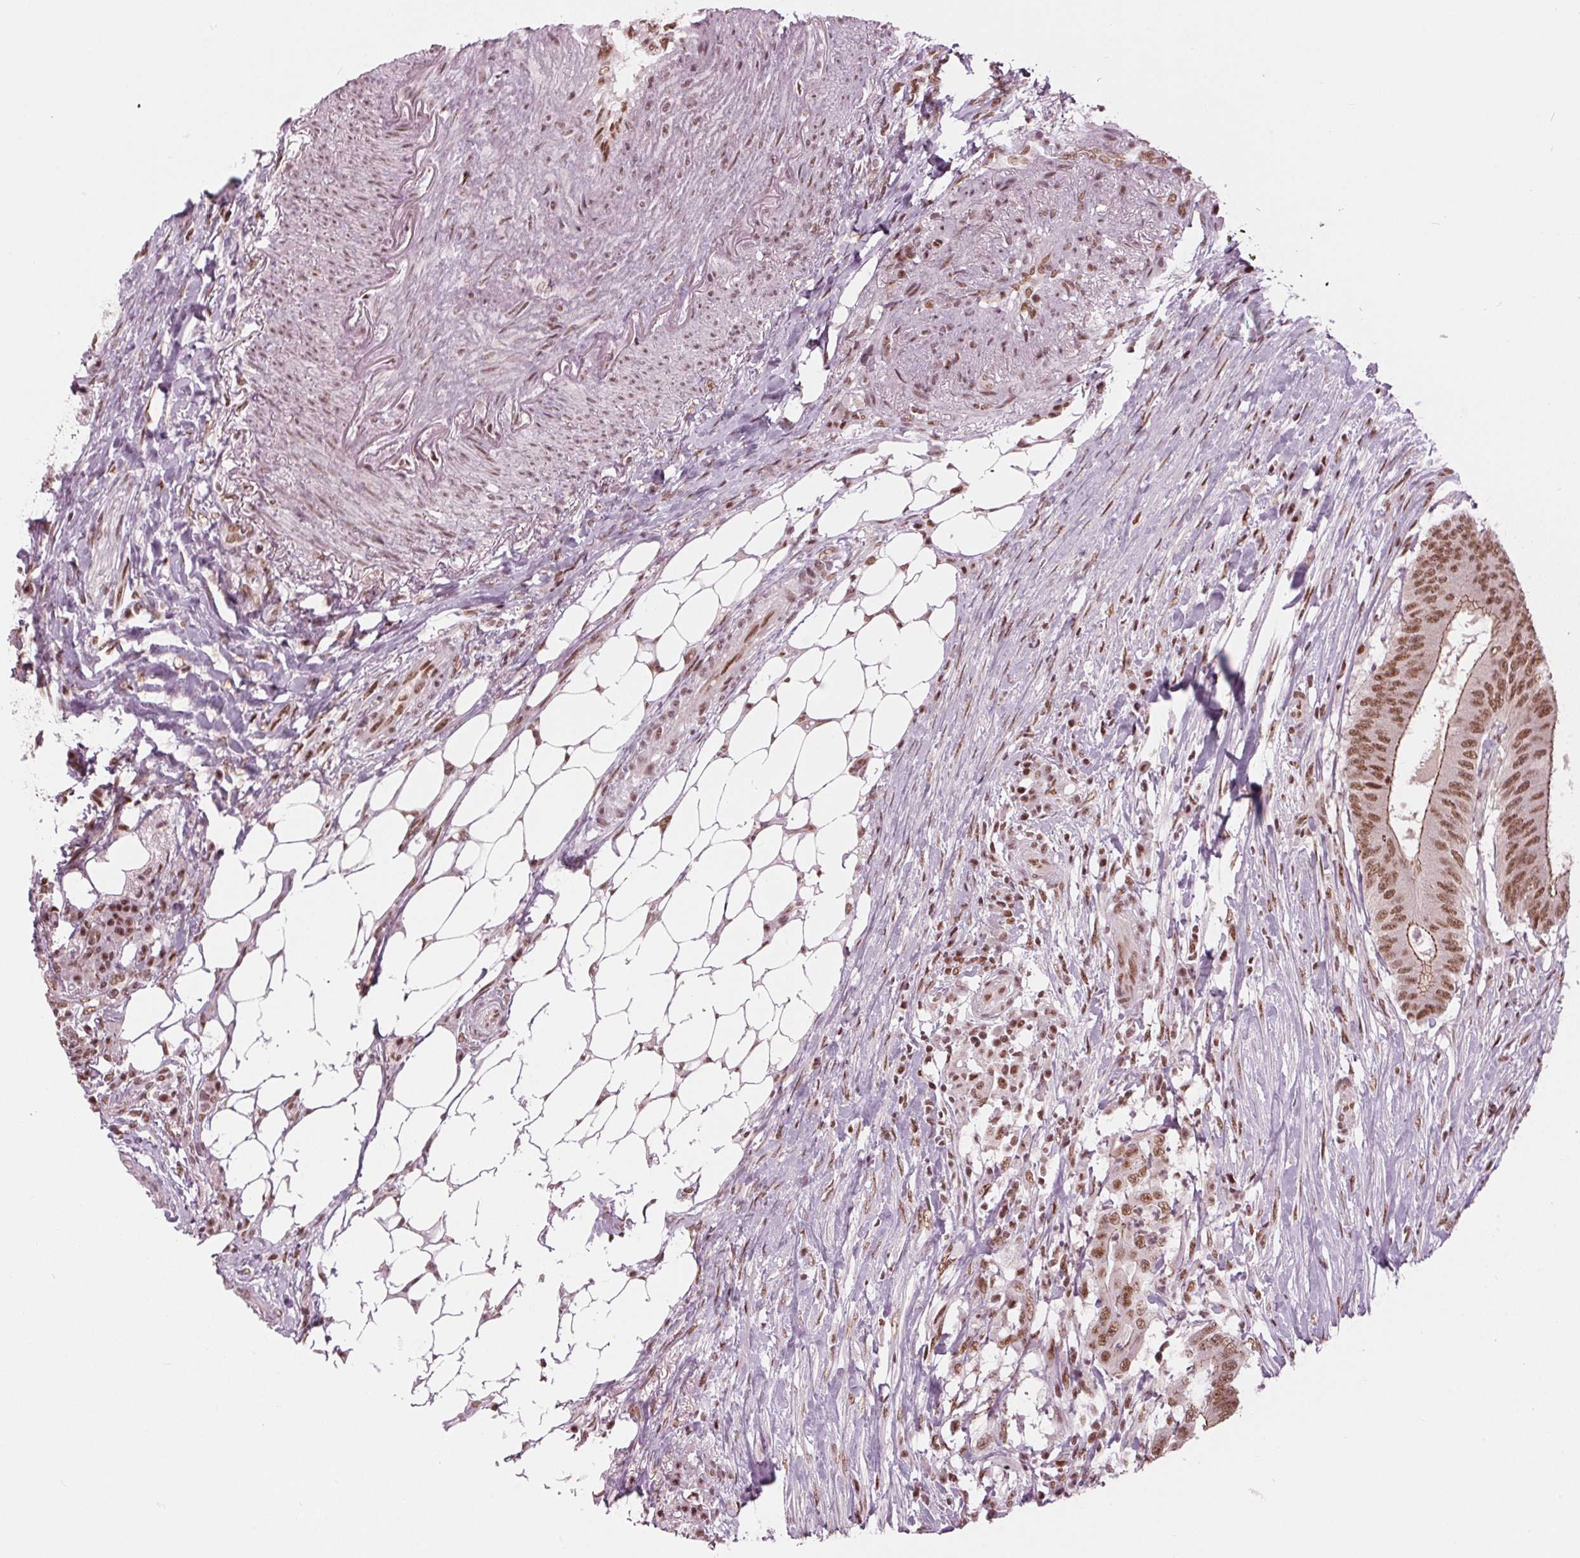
{"staining": {"intensity": "moderate", "quantity": ">75%", "location": "cytoplasmic/membranous,nuclear"}, "tissue": "colorectal cancer", "cell_type": "Tumor cells", "image_type": "cancer", "snomed": [{"axis": "morphology", "description": "Adenocarcinoma, NOS"}, {"axis": "topography", "description": "Colon"}], "caption": "Immunohistochemistry (IHC) of colorectal cancer exhibits medium levels of moderate cytoplasmic/membranous and nuclear positivity in approximately >75% of tumor cells. (DAB IHC with brightfield microscopy, high magnification).", "gene": "LSM2", "patient": {"sex": "female", "age": 43}}